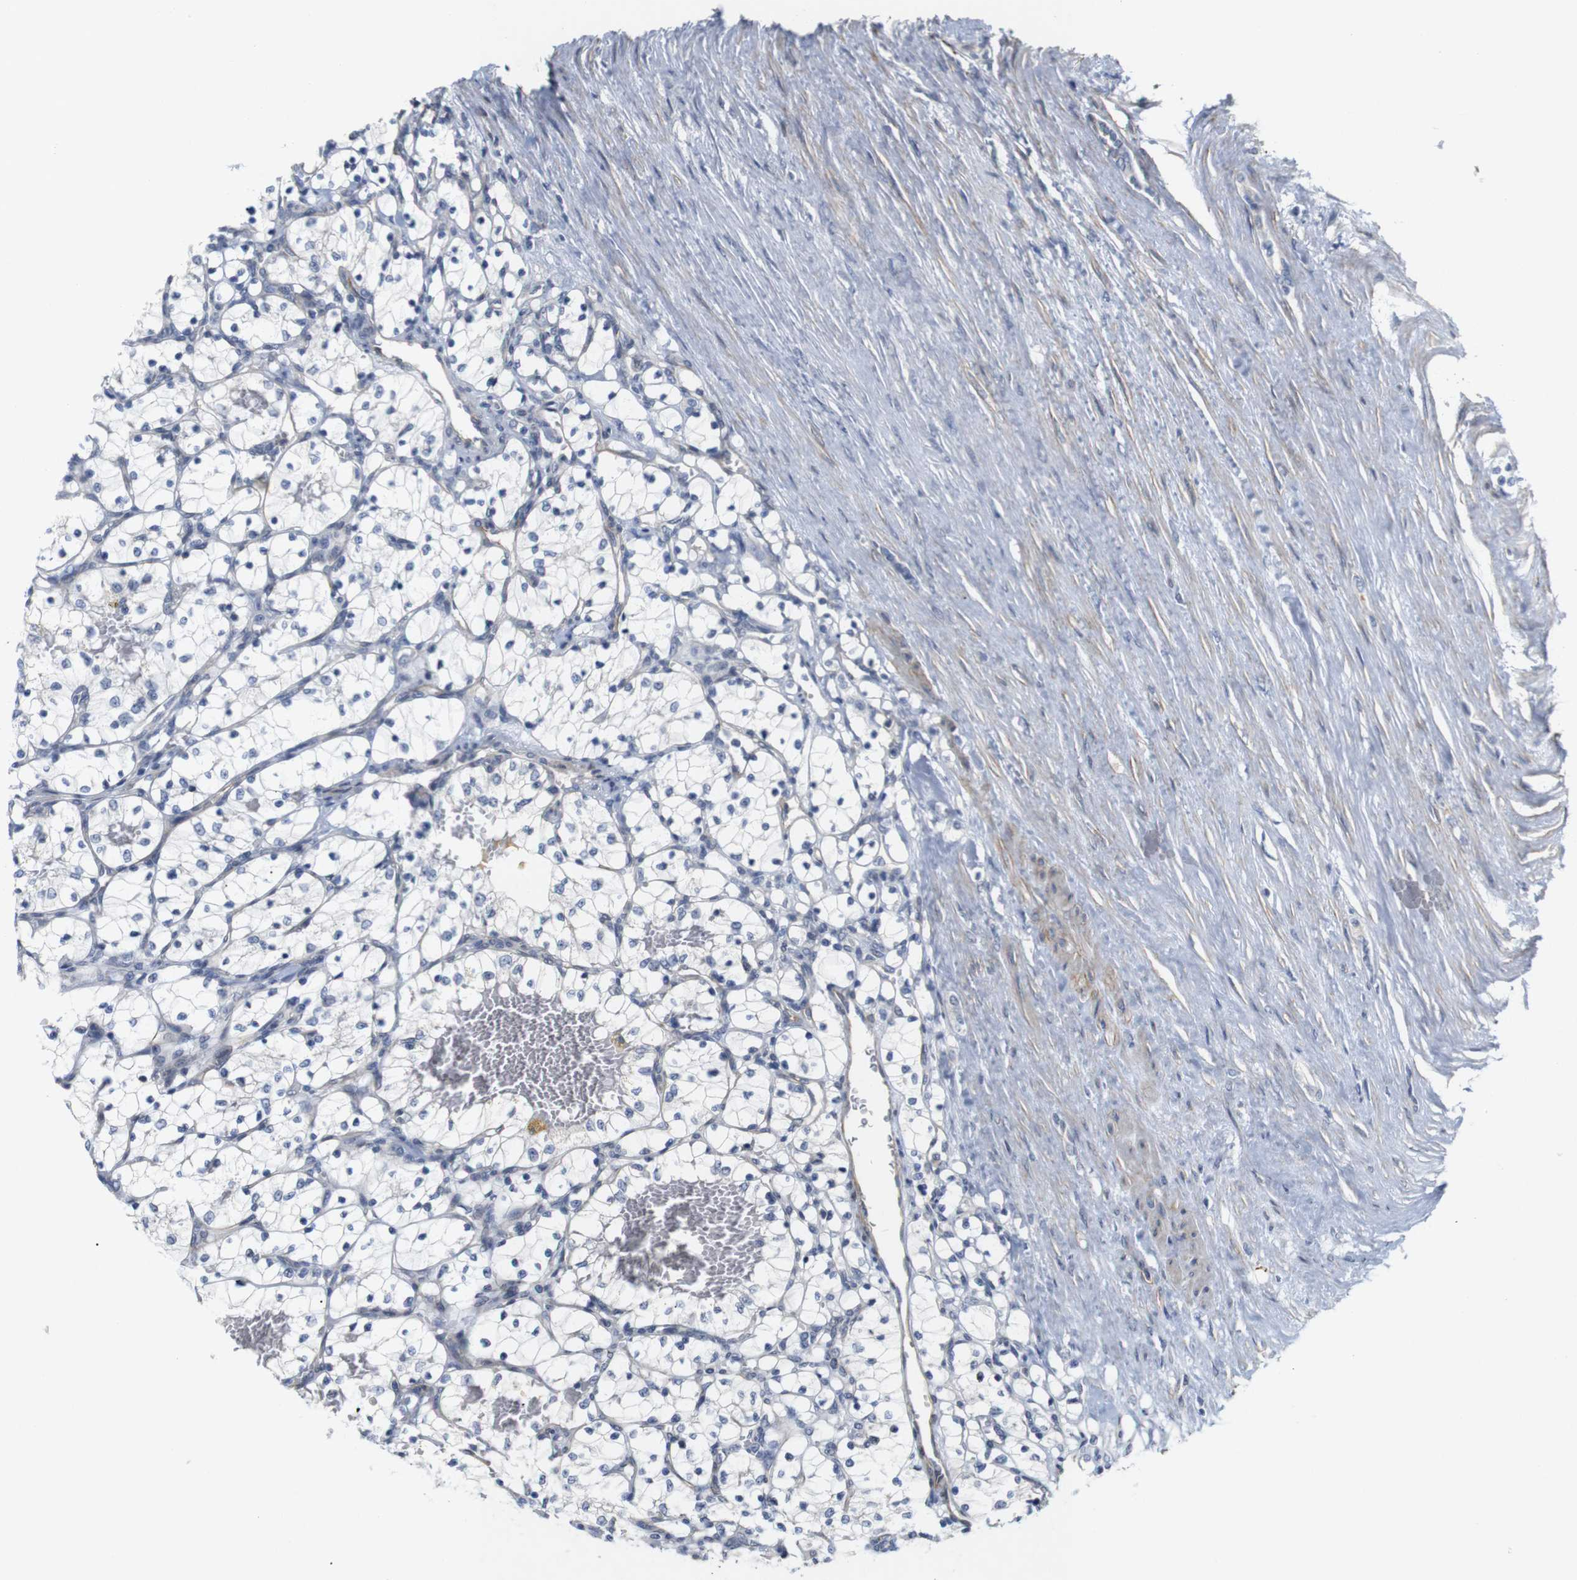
{"staining": {"intensity": "negative", "quantity": "none", "location": "none"}, "tissue": "renal cancer", "cell_type": "Tumor cells", "image_type": "cancer", "snomed": [{"axis": "morphology", "description": "Adenocarcinoma, NOS"}, {"axis": "topography", "description": "Kidney"}], "caption": "Immunohistochemistry (IHC) photomicrograph of neoplastic tissue: human adenocarcinoma (renal) stained with DAB displays no significant protein positivity in tumor cells.", "gene": "CYB561", "patient": {"sex": "female", "age": 69}}